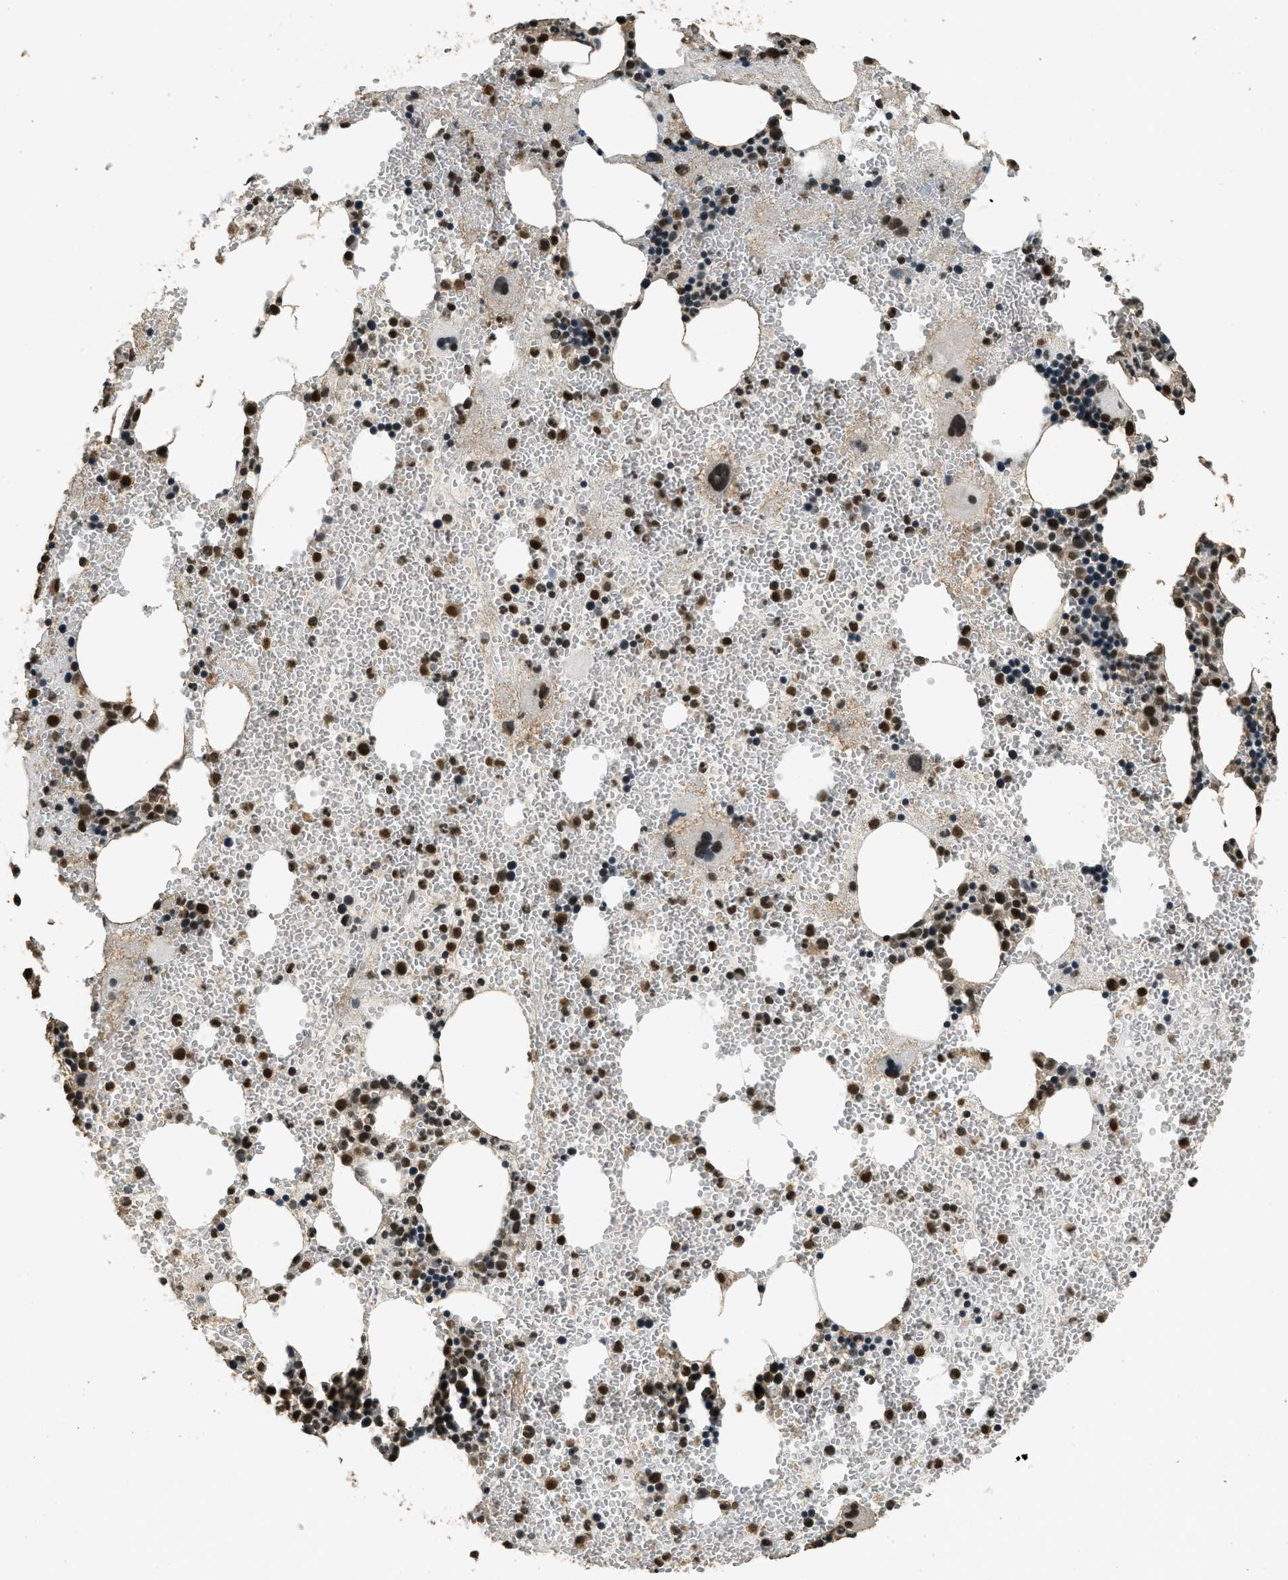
{"staining": {"intensity": "strong", "quantity": ">75%", "location": "nuclear"}, "tissue": "bone marrow", "cell_type": "Hematopoietic cells", "image_type": "normal", "snomed": [{"axis": "morphology", "description": "Normal tissue, NOS"}, {"axis": "morphology", "description": "Inflammation, NOS"}, {"axis": "topography", "description": "Bone marrow"}], "caption": "Immunohistochemical staining of normal human bone marrow demonstrates >75% levels of strong nuclear protein expression in about >75% of hematopoietic cells. Nuclei are stained in blue.", "gene": "MYB", "patient": {"sex": "female", "age": 76}}